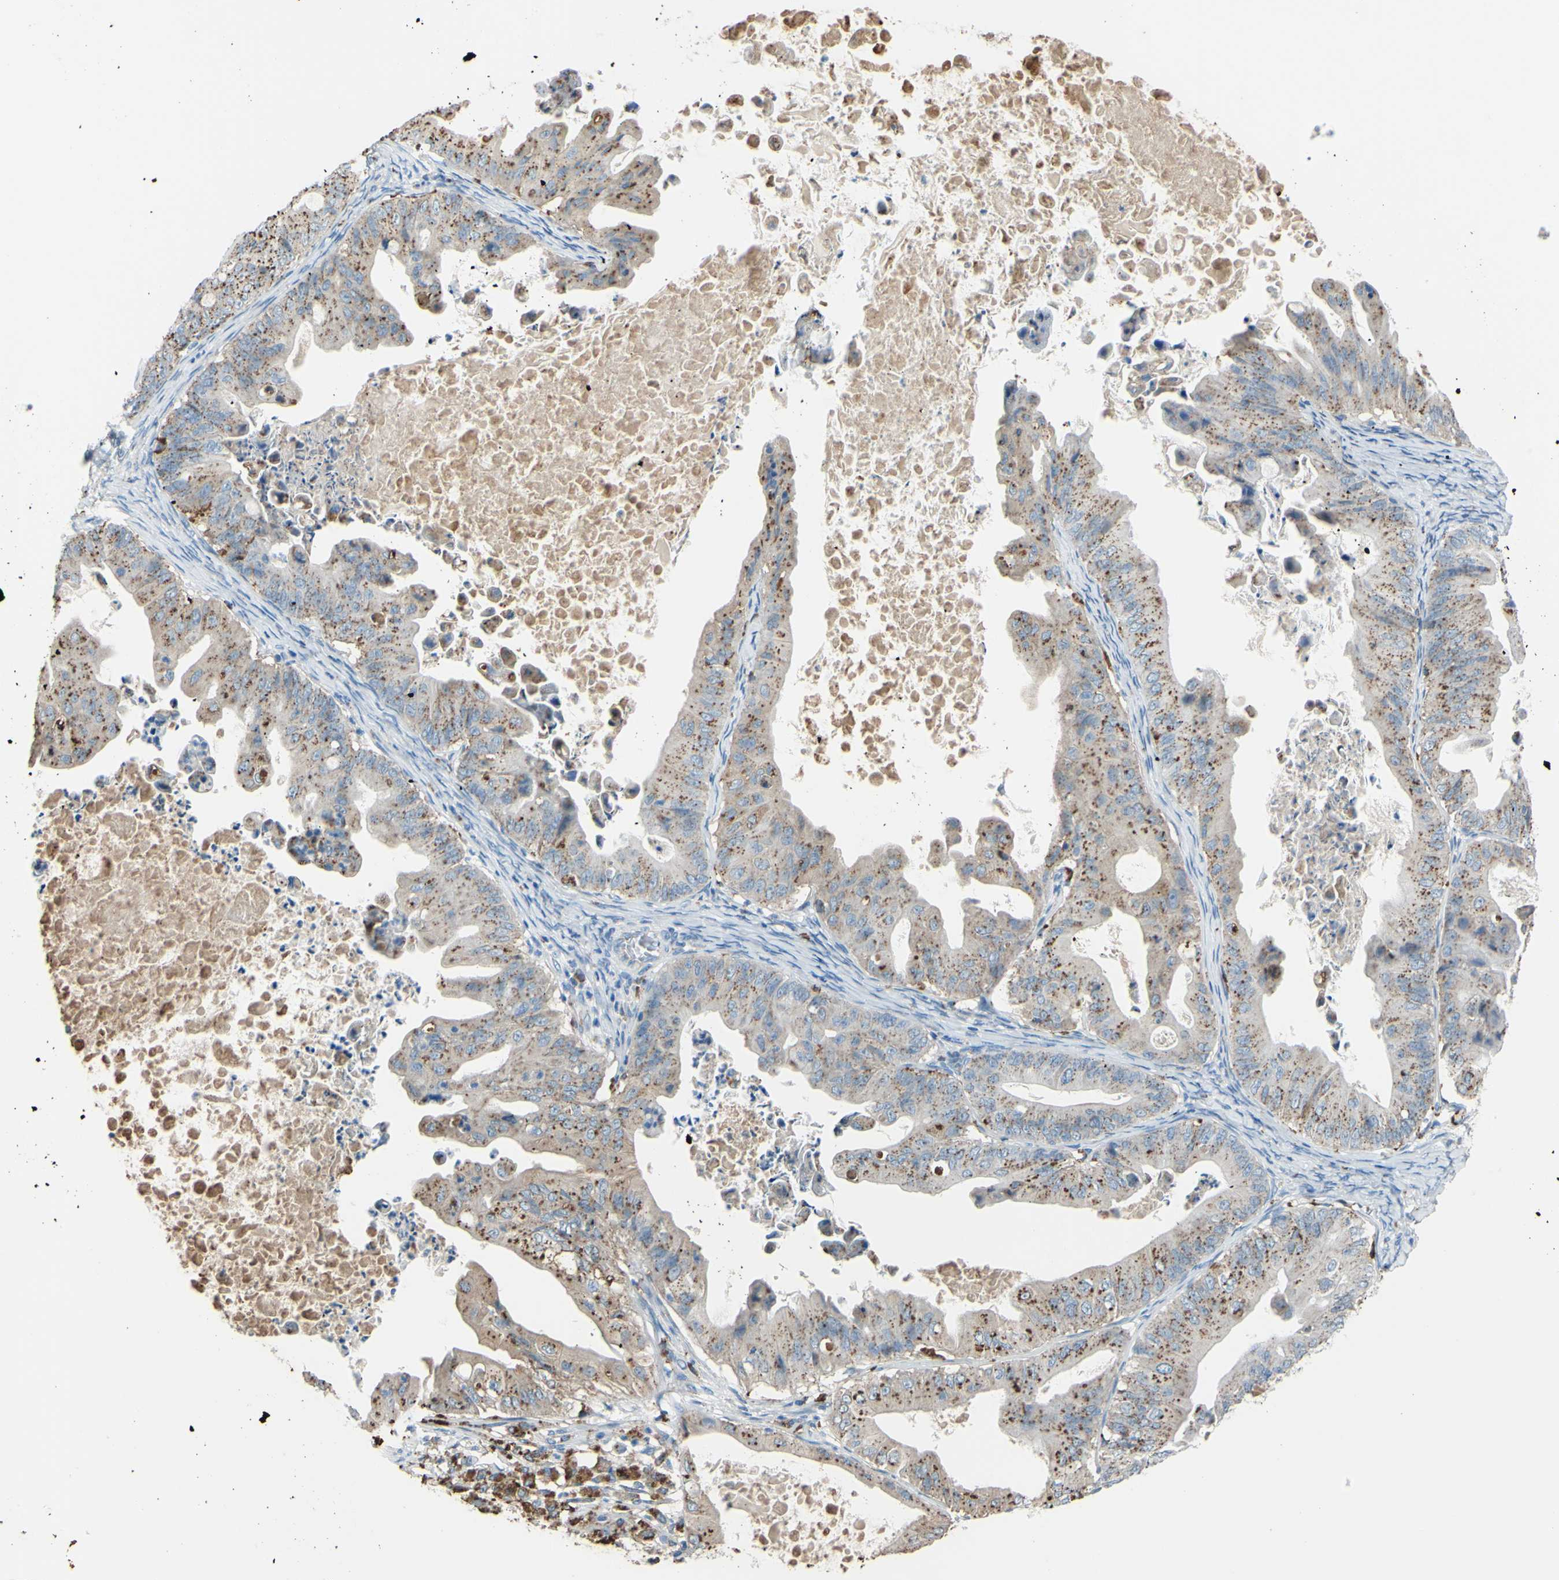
{"staining": {"intensity": "moderate", "quantity": "25%-75%", "location": "cytoplasmic/membranous"}, "tissue": "ovarian cancer", "cell_type": "Tumor cells", "image_type": "cancer", "snomed": [{"axis": "morphology", "description": "Cystadenocarcinoma, mucinous, NOS"}, {"axis": "topography", "description": "Ovary"}], "caption": "Mucinous cystadenocarcinoma (ovarian) stained with immunohistochemistry exhibits moderate cytoplasmic/membranous staining in approximately 25%-75% of tumor cells.", "gene": "CTSD", "patient": {"sex": "female", "age": 37}}